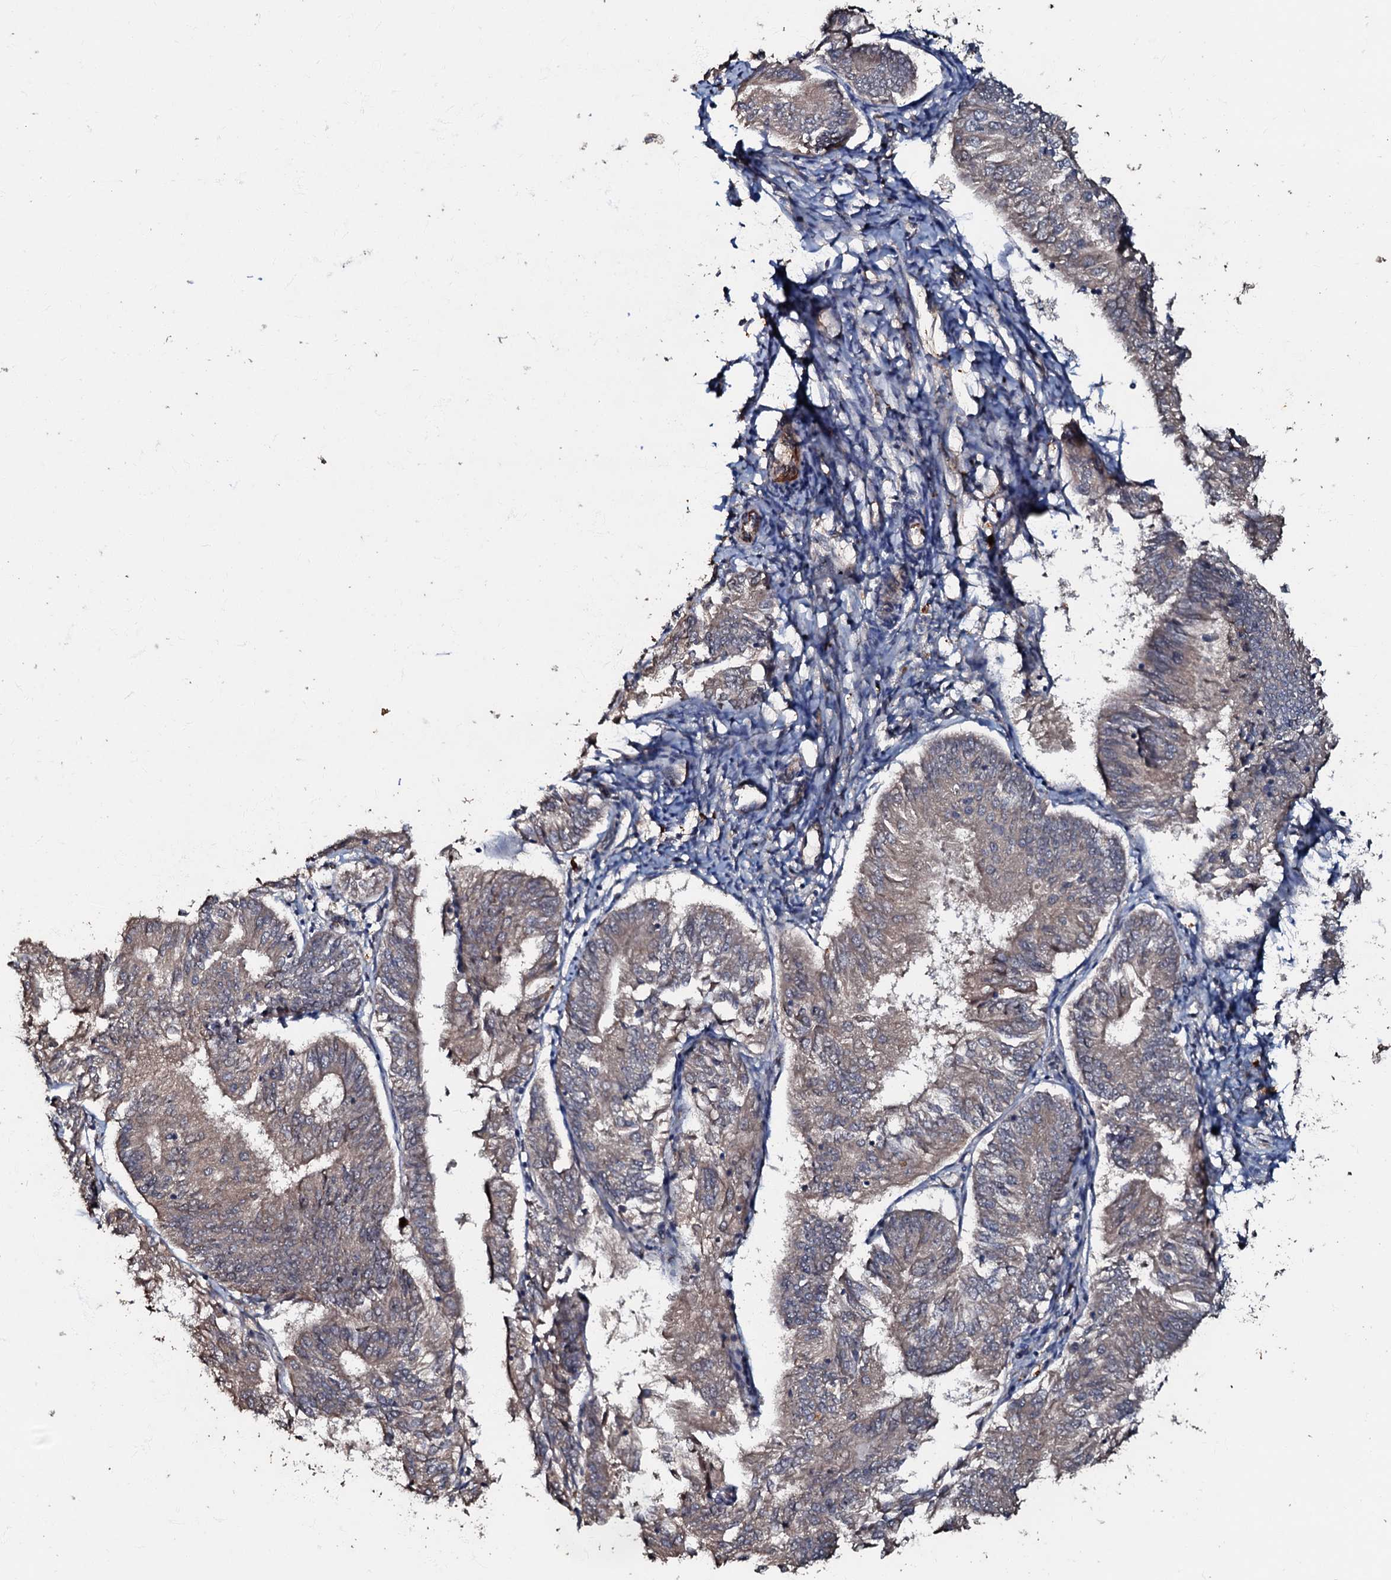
{"staining": {"intensity": "weak", "quantity": "<25%", "location": "cytoplasmic/membranous"}, "tissue": "endometrial cancer", "cell_type": "Tumor cells", "image_type": "cancer", "snomed": [{"axis": "morphology", "description": "Adenocarcinoma, NOS"}, {"axis": "topography", "description": "Endometrium"}], "caption": "Image shows no protein positivity in tumor cells of adenocarcinoma (endometrial) tissue.", "gene": "MANSC4", "patient": {"sex": "female", "age": 58}}